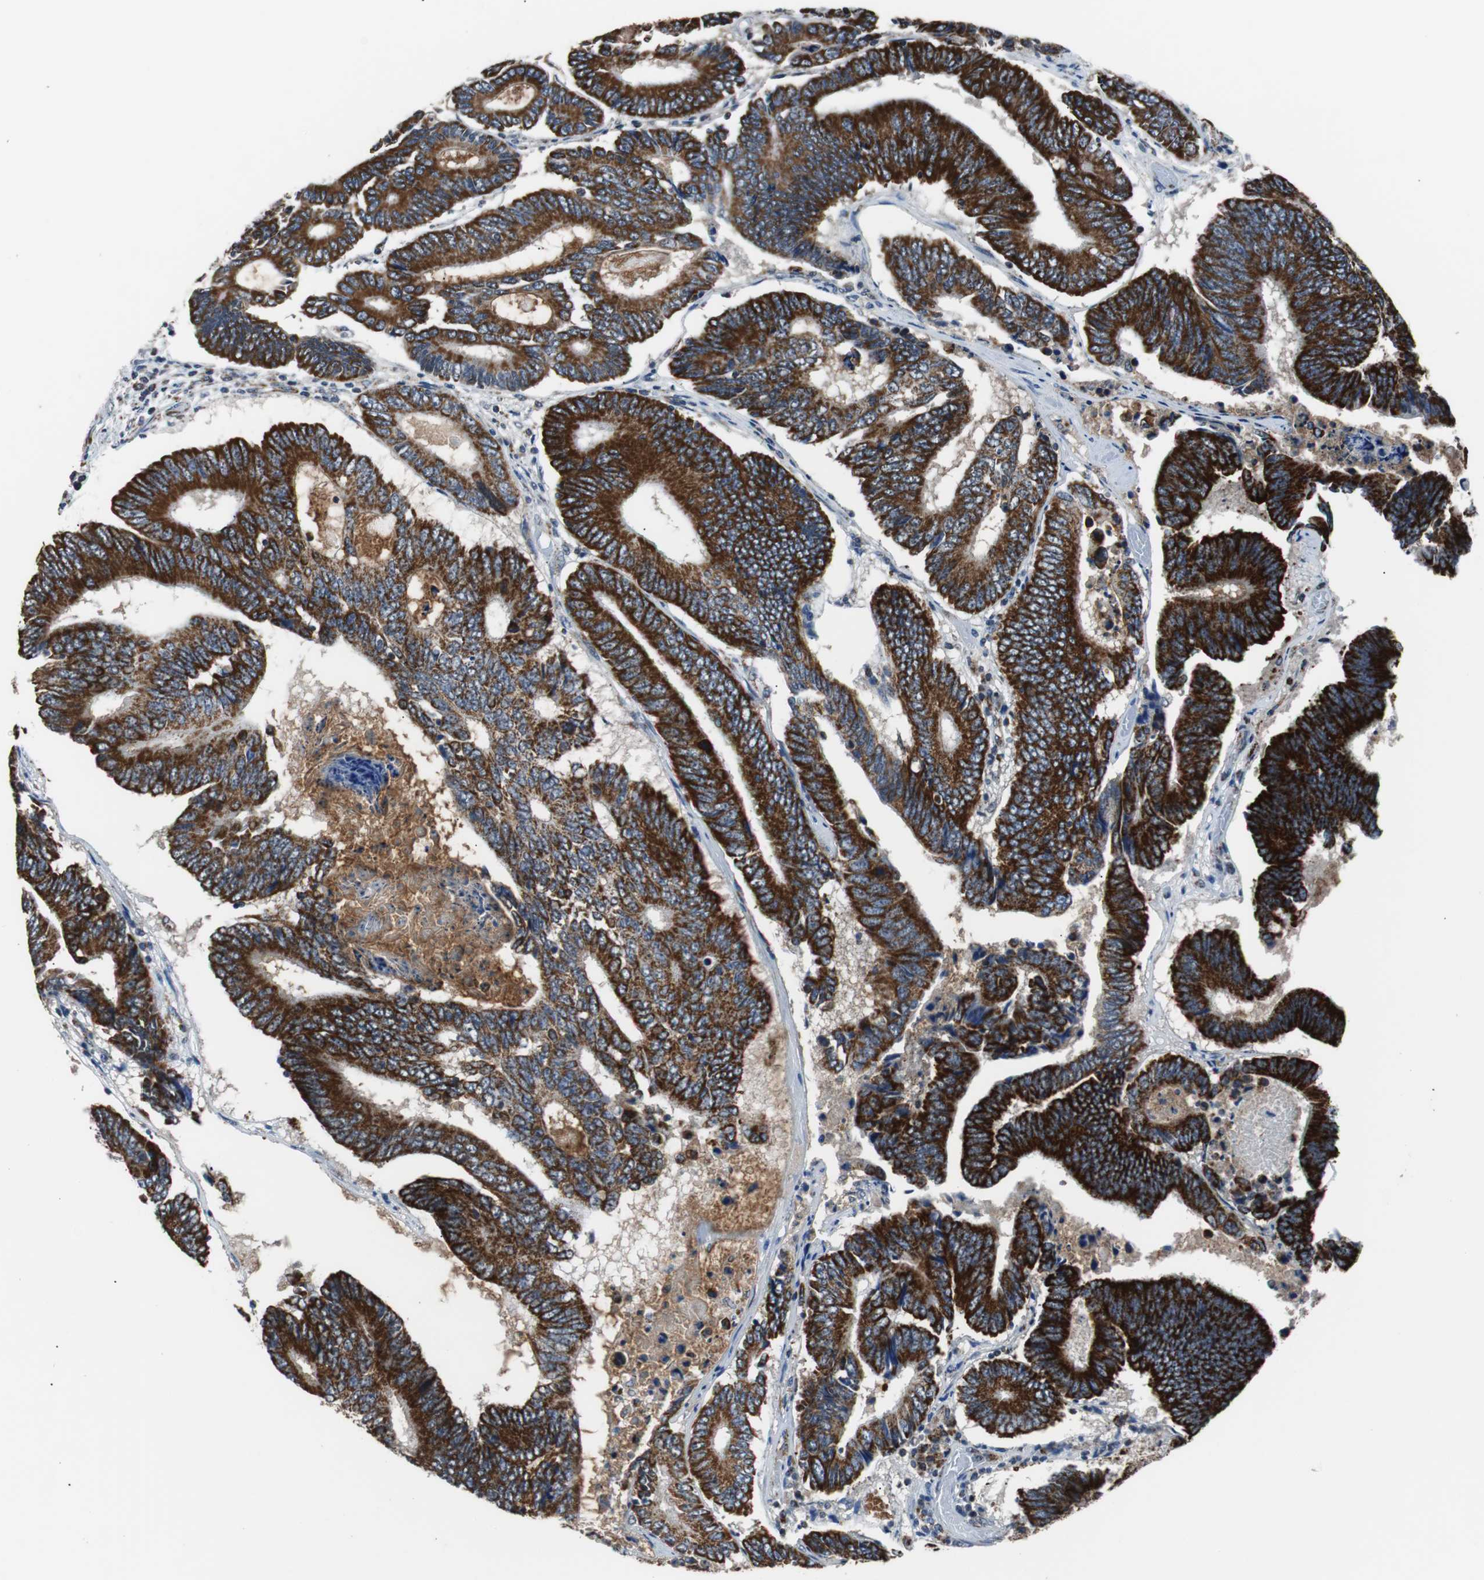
{"staining": {"intensity": "strong", "quantity": ">75%", "location": "cytoplasmic/membranous"}, "tissue": "colorectal cancer", "cell_type": "Tumor cells", "image_type": "cancer", "snomed": [{"axis": "morphology", "description": "Adenocarcinoma, NOS"}, {"axis": "topography", "description": "Colon"}], "caption": "A photomicrograph of adenocarcinoma (colorectal) stained for a protein displays strong cytoplasmic/membranous brown staining in tumor cells. Using DAB (3,3'-diaminobenzidine) (brown) and hematoxylin (blue) stains, captured at high magnification using brightfield microscopy.", "gene": "PITRM1", "patient": {"sex": "female", "age": 78}}